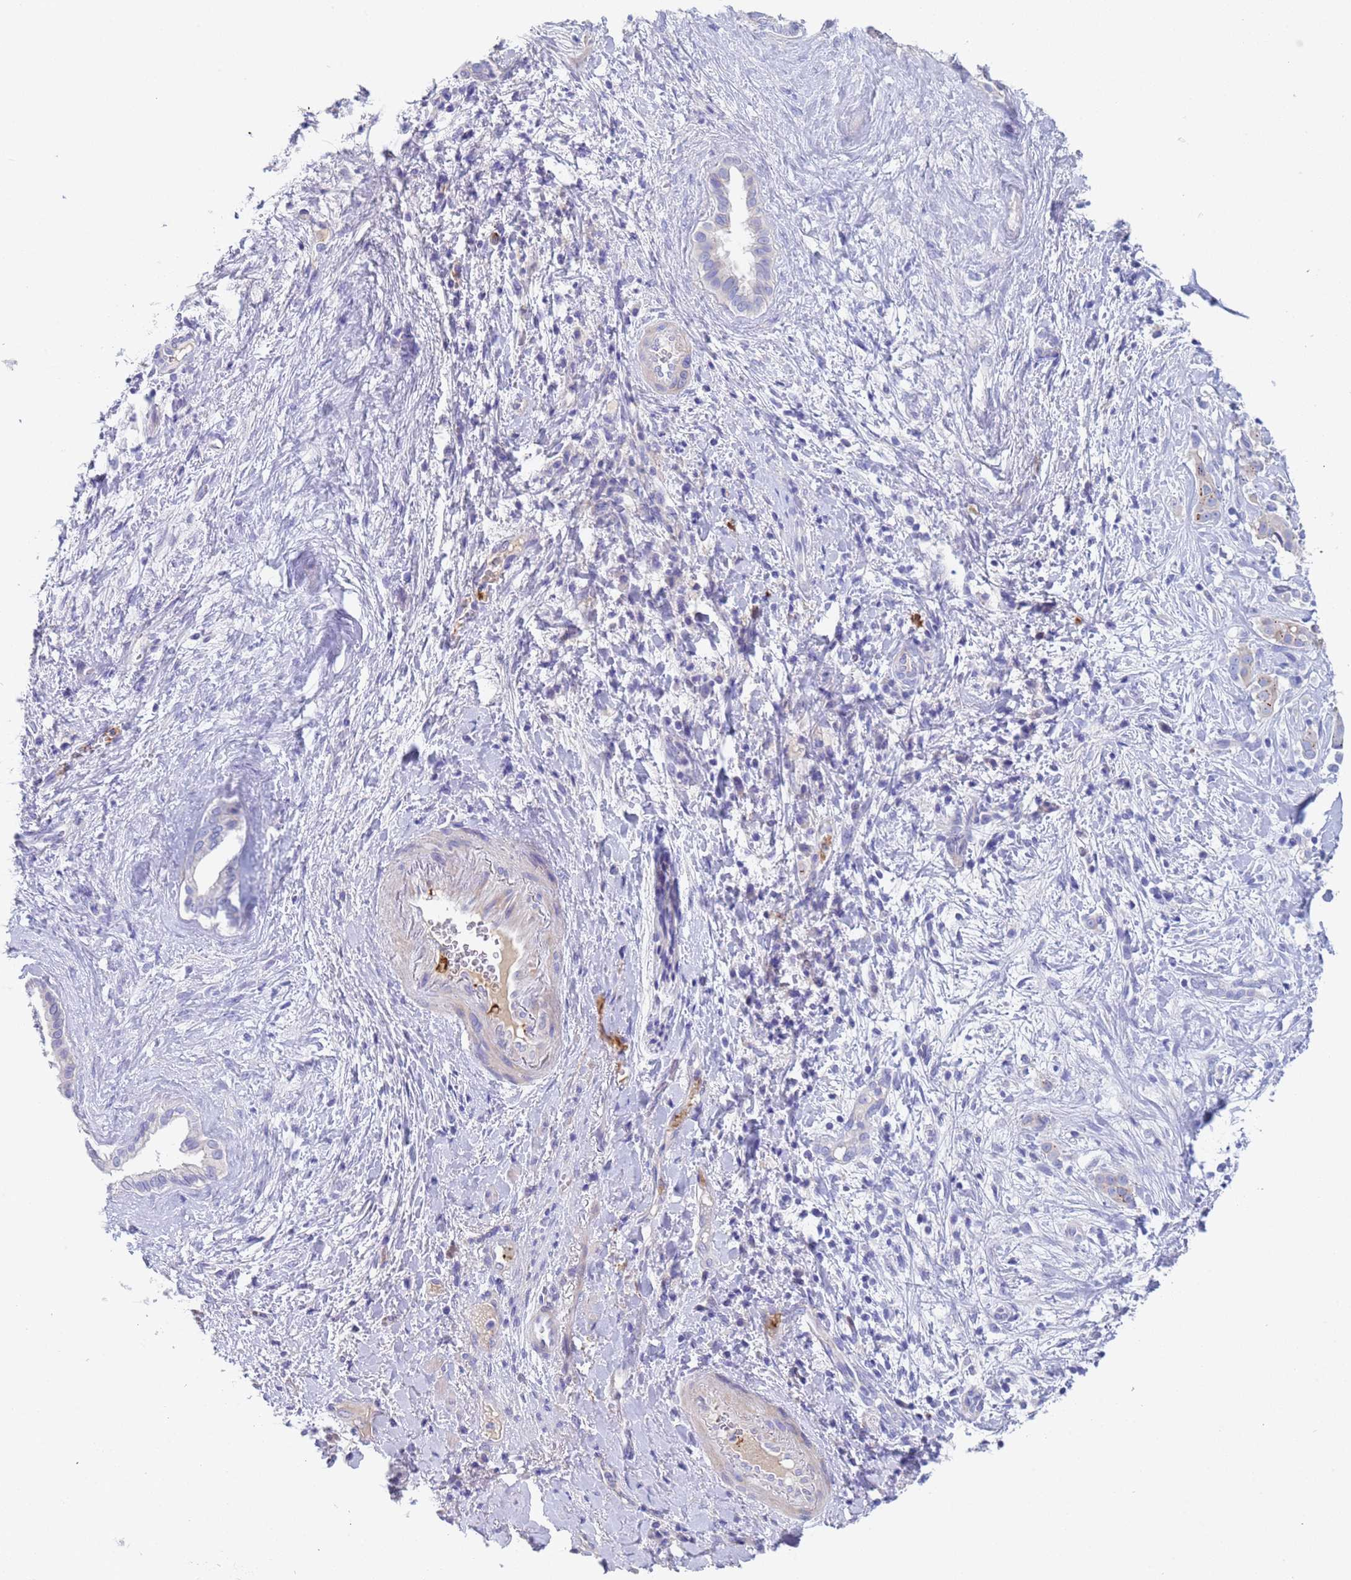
{"staining": {"intensity": "negative", "quantity": "none", "location": "none"}, "tissue": "liver cancer", "cell_type": "Tumor cells", "image_type": "cancer", "snomed": [{"axis": "morphology", "description": "Cholangiocarcinoma"}, {"axis": "topography", "description": "Liver"}], "caption": "There is no significant expression in tumor cells of liver cancer (cholangiocarcinoma).", "gene": "C4orf46", "patient": {"sex": "male", "age": 67}}